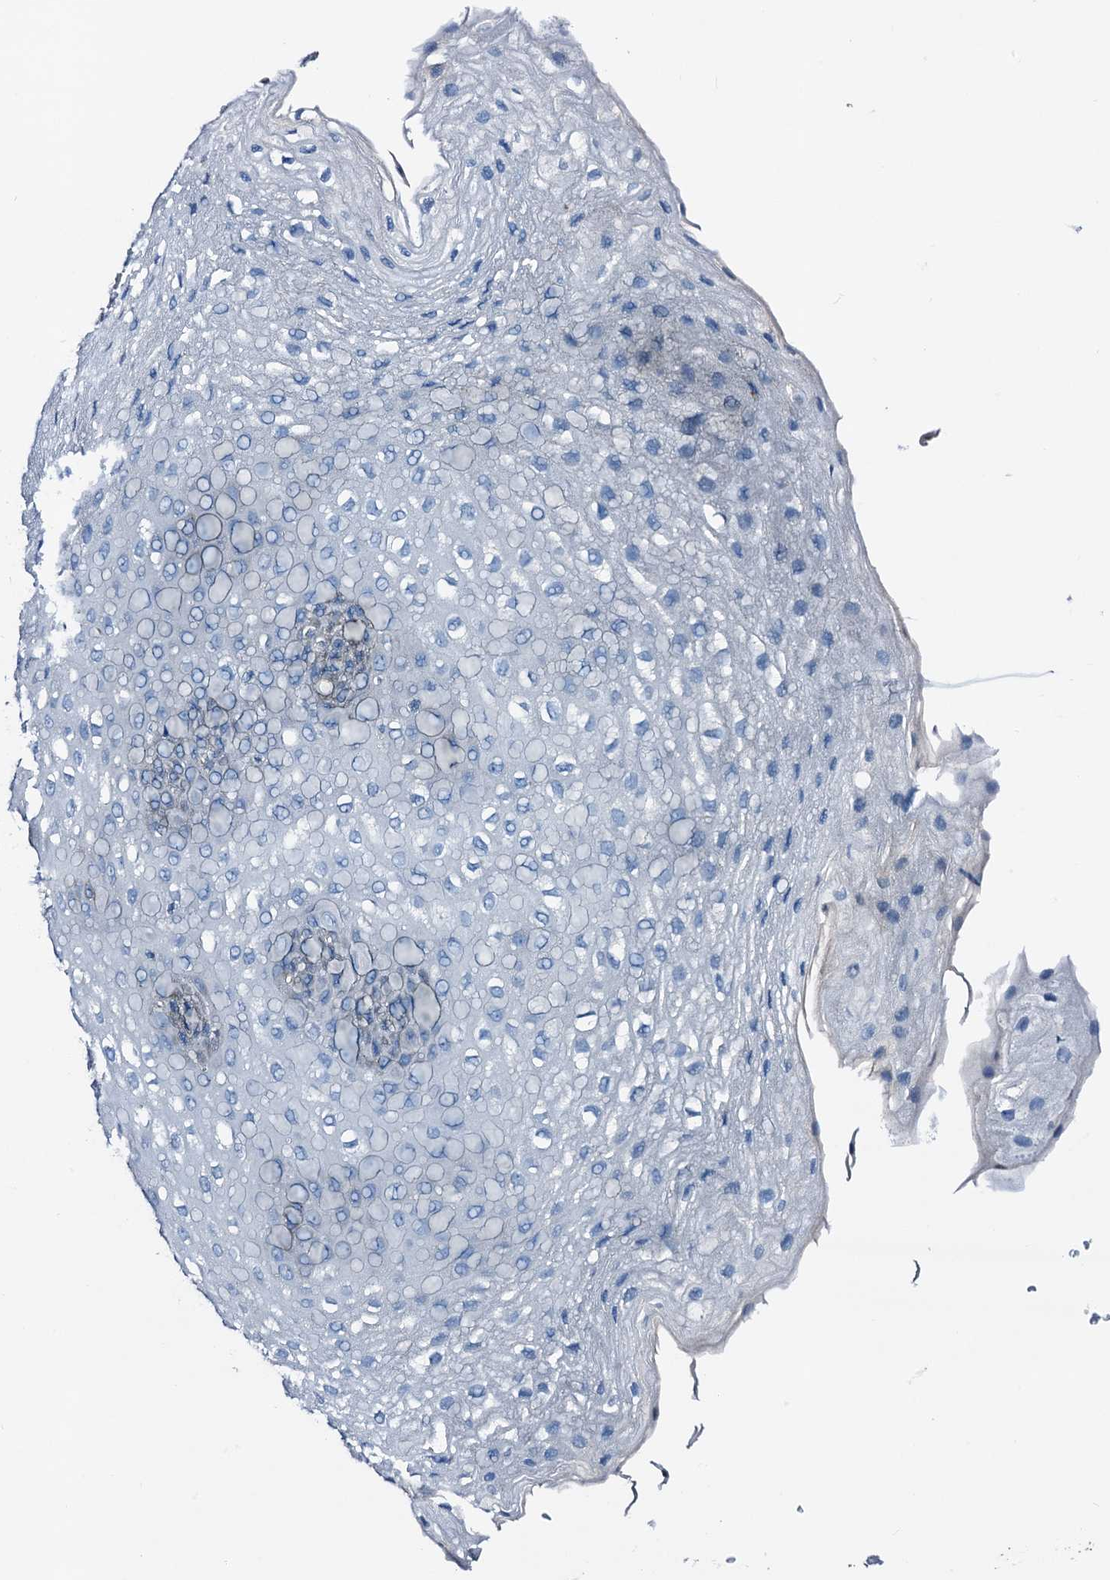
{"staining": {"intensity": "negative", "quantity": "none", "location": "none"}, "tissue": "esophagus", "cell_type": "Squamous epithelial cells", "image_type": "normal", "snomed": [{"axis": "morphology", "description": "Normal tissue, NOS"}, {"axis": "topography", "description": "Esophagus"}], "caption": "The micrograph exhibits no significant positivity in squamous epithelial cells of esophagus. (Brightfield microscopy of DAB (3,3'-diaminobenzidine) immunohistochemistry at high magnification).", "gene": "FREM3", "patient": {"sex": "female", "age": 66}}